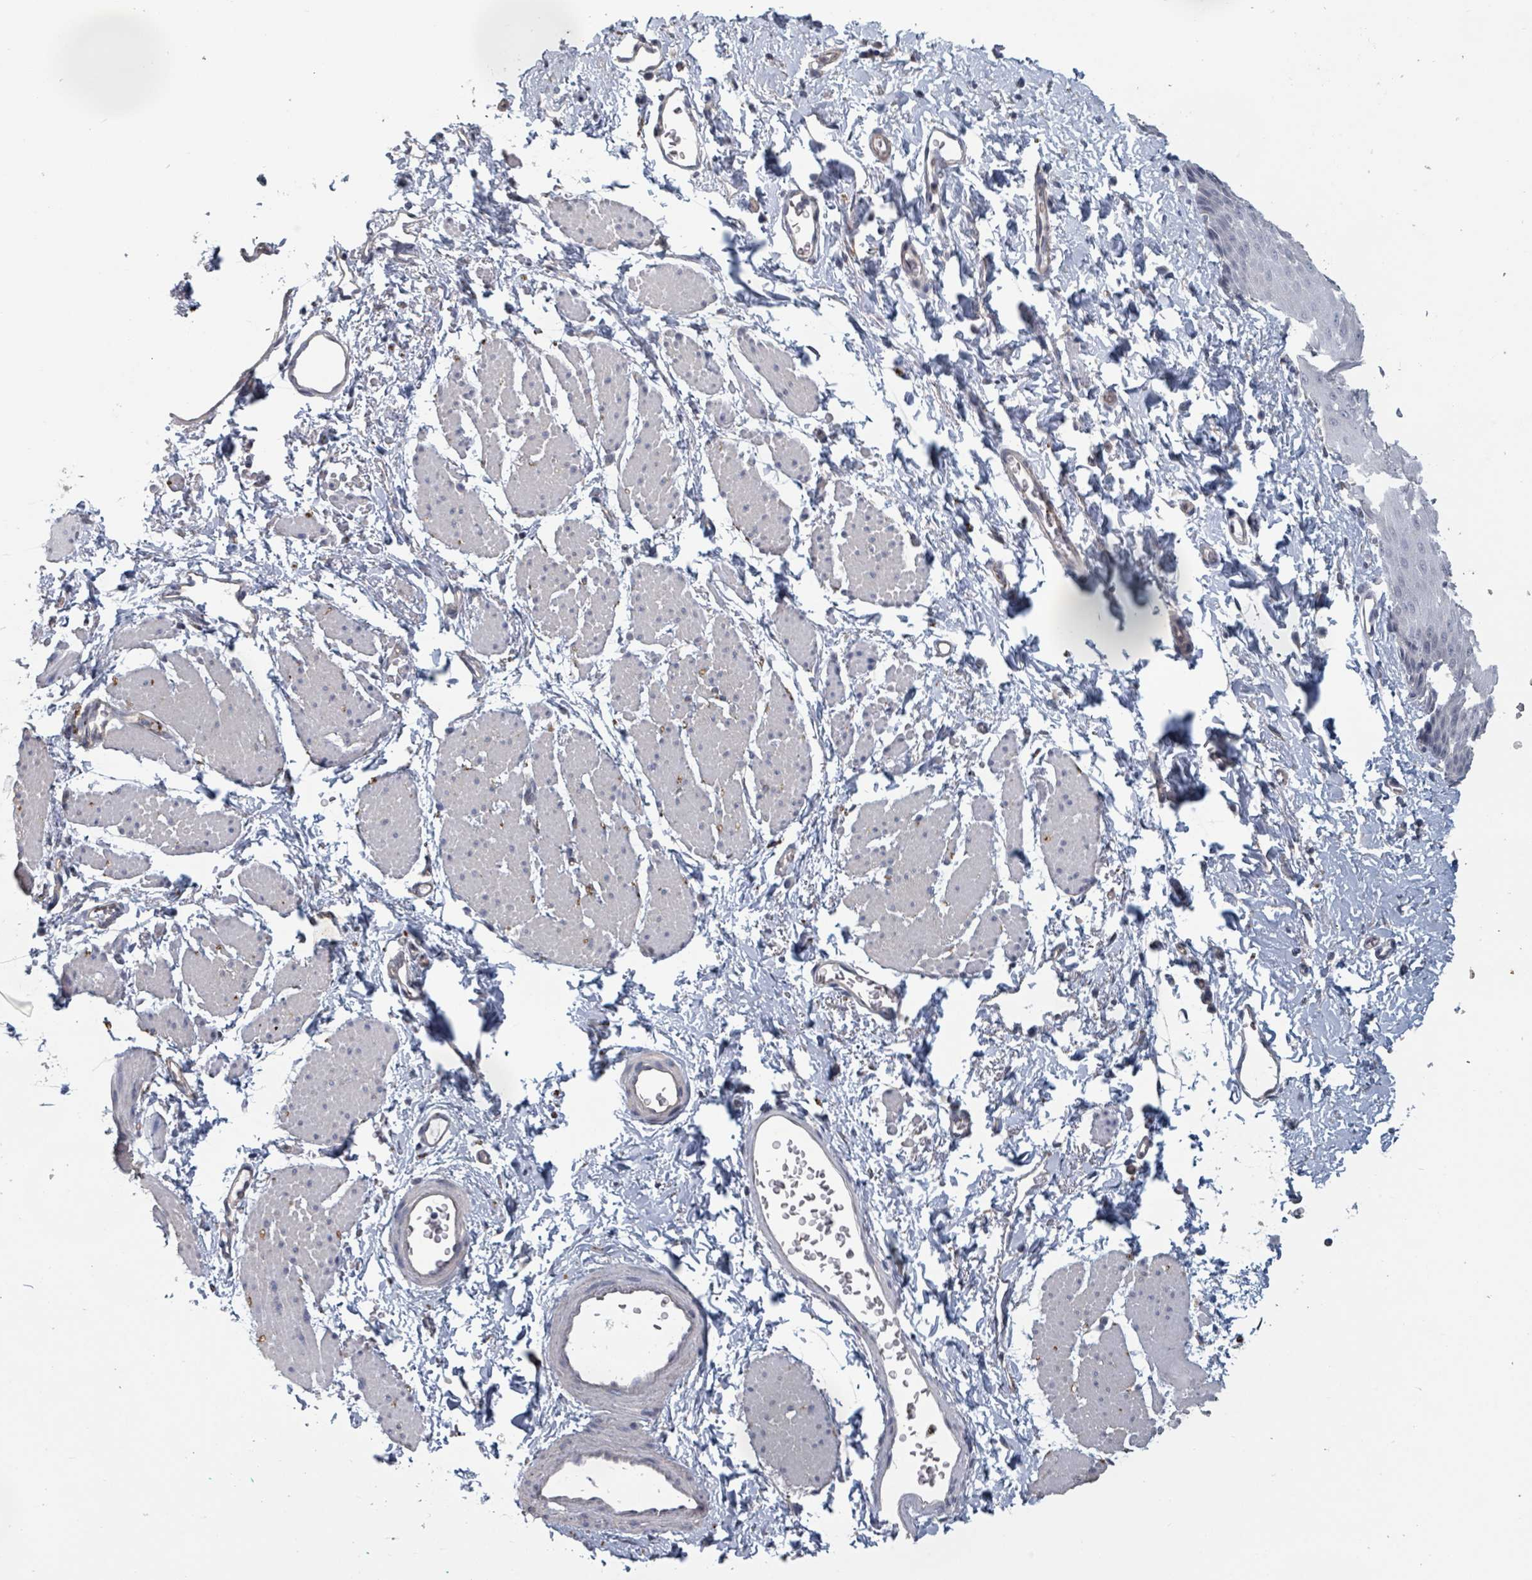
{"staining": {"intensity": "negative", "quantity": "none", "location": "none"}, "tissue": "esophagus", "cell_type": "Squamous epithelial cells", "image_type": "normal", "snomed": [{"axis": "morphology", "description": "Normal tissue, NOS"}, {"axis": "topography", "description": "Esophagus"}], "caption": "Immunohistochemical staining of benign human esophagus demonstrates no significant positivity in squamous epithelial cells. (Brightfield microscopy of DAB (3,3'-diaminobenzidine) IHC at high magnification).", "gene": "PLAUR", "patient": {"sex": "male", "age": 70}}